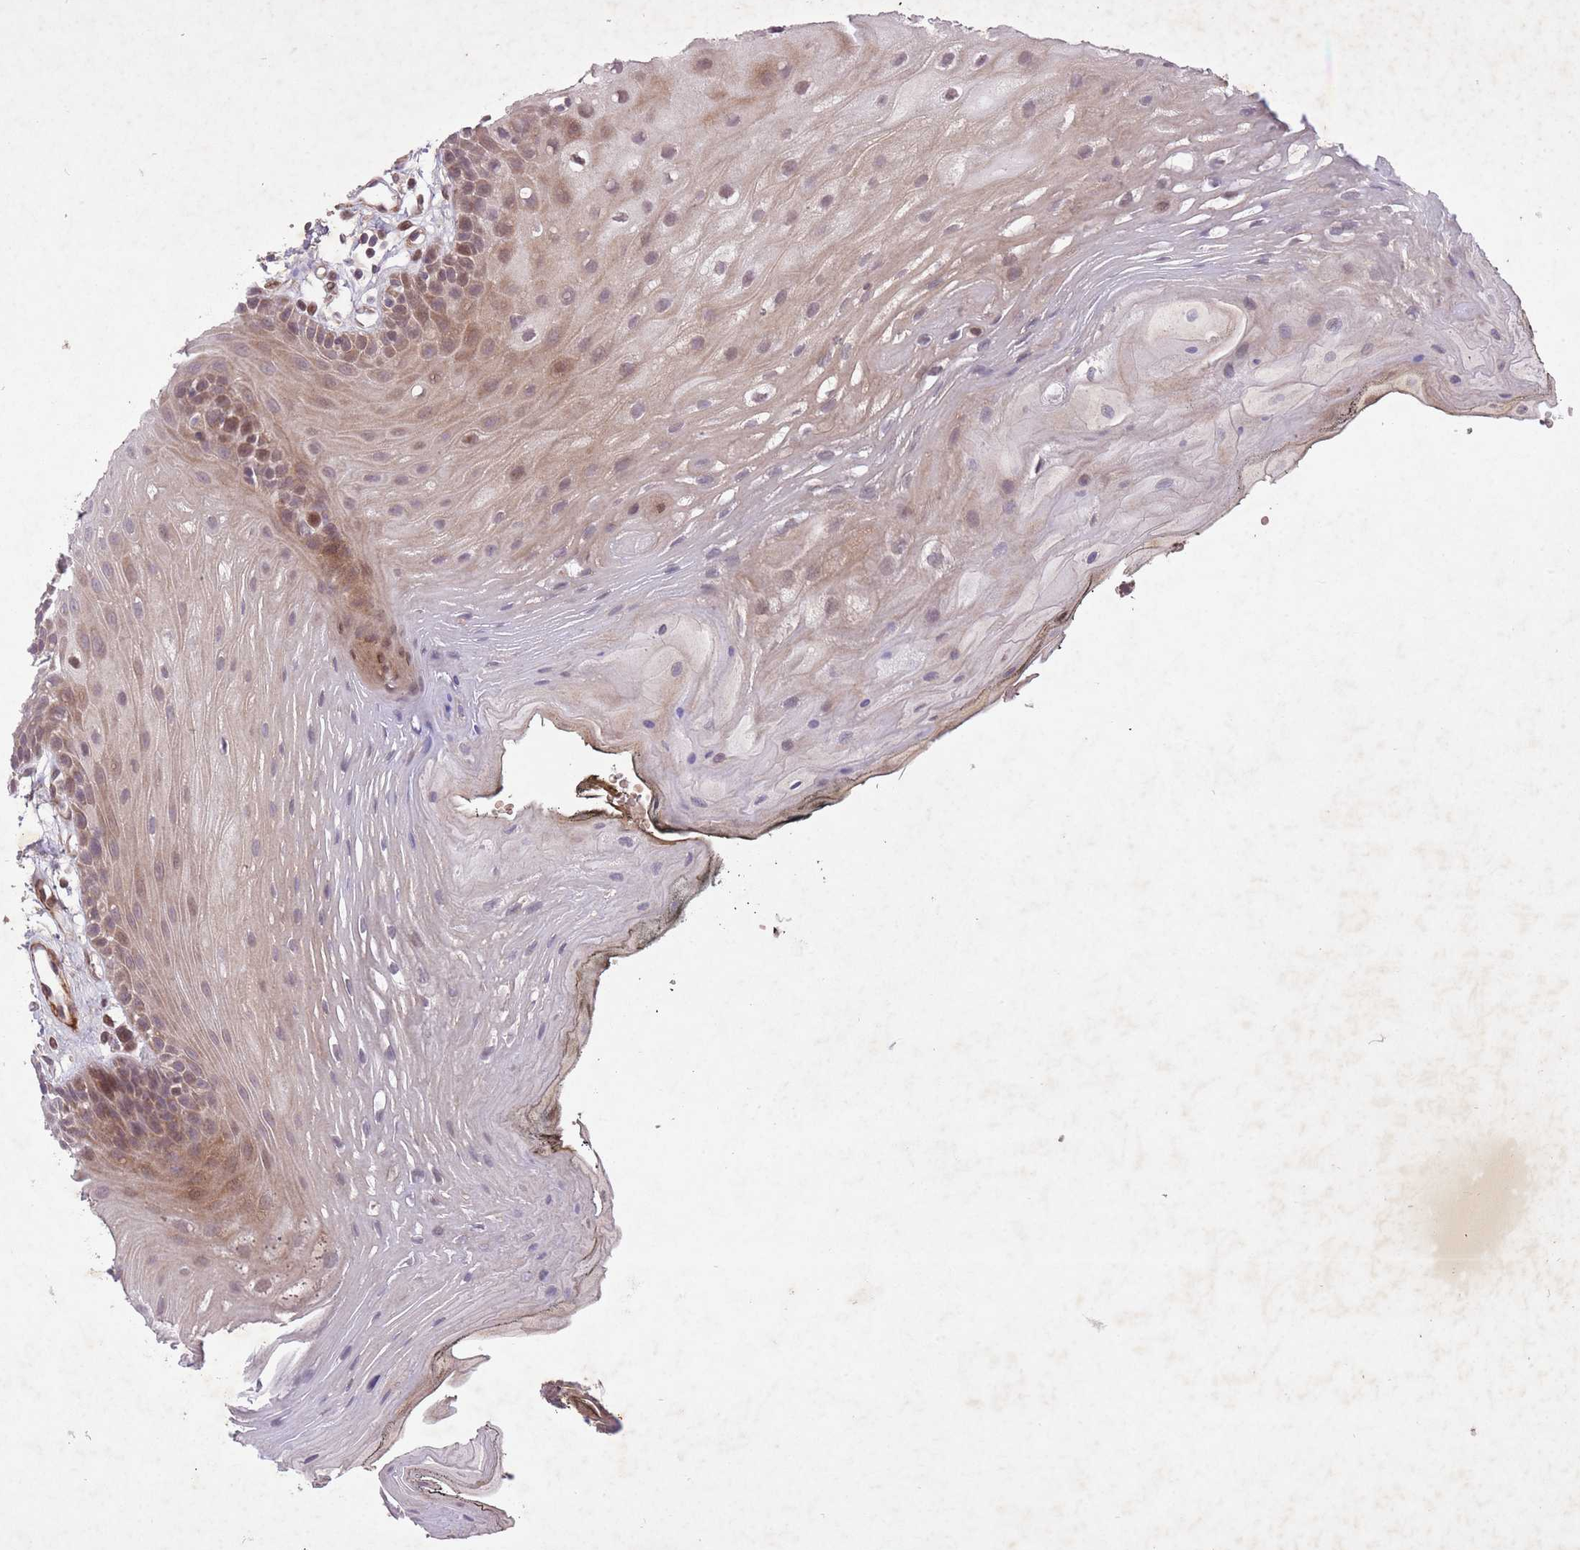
{"staining": {"intensity": "moderate", "quantity": "25%-75%", "location": "cytoplasmic/membranous,nuclear"}, "tissue": "oral mucosa", "cell_type": "Squamous epithelial cells", "image_type": "normal", "snomed": [{"axis": "morphology", "description": "Normal tissue, NOS"}, {"axis": "topography", "description": "Oral tissue"}, {"axis": "topography", "description": "Tounge, NOS"}], "caption": "A brown stain labels moderate cytoplasmic/membranous,nuclear positivity of a protein in squamous epithelial cells of normal oral mucosa. (DAB (3,3'-diaminobenzidine) = brown stain, brightfield microscopy at high magnification).", "gene": "CBX6", "patient": {"sex": "female", "age": 81}}